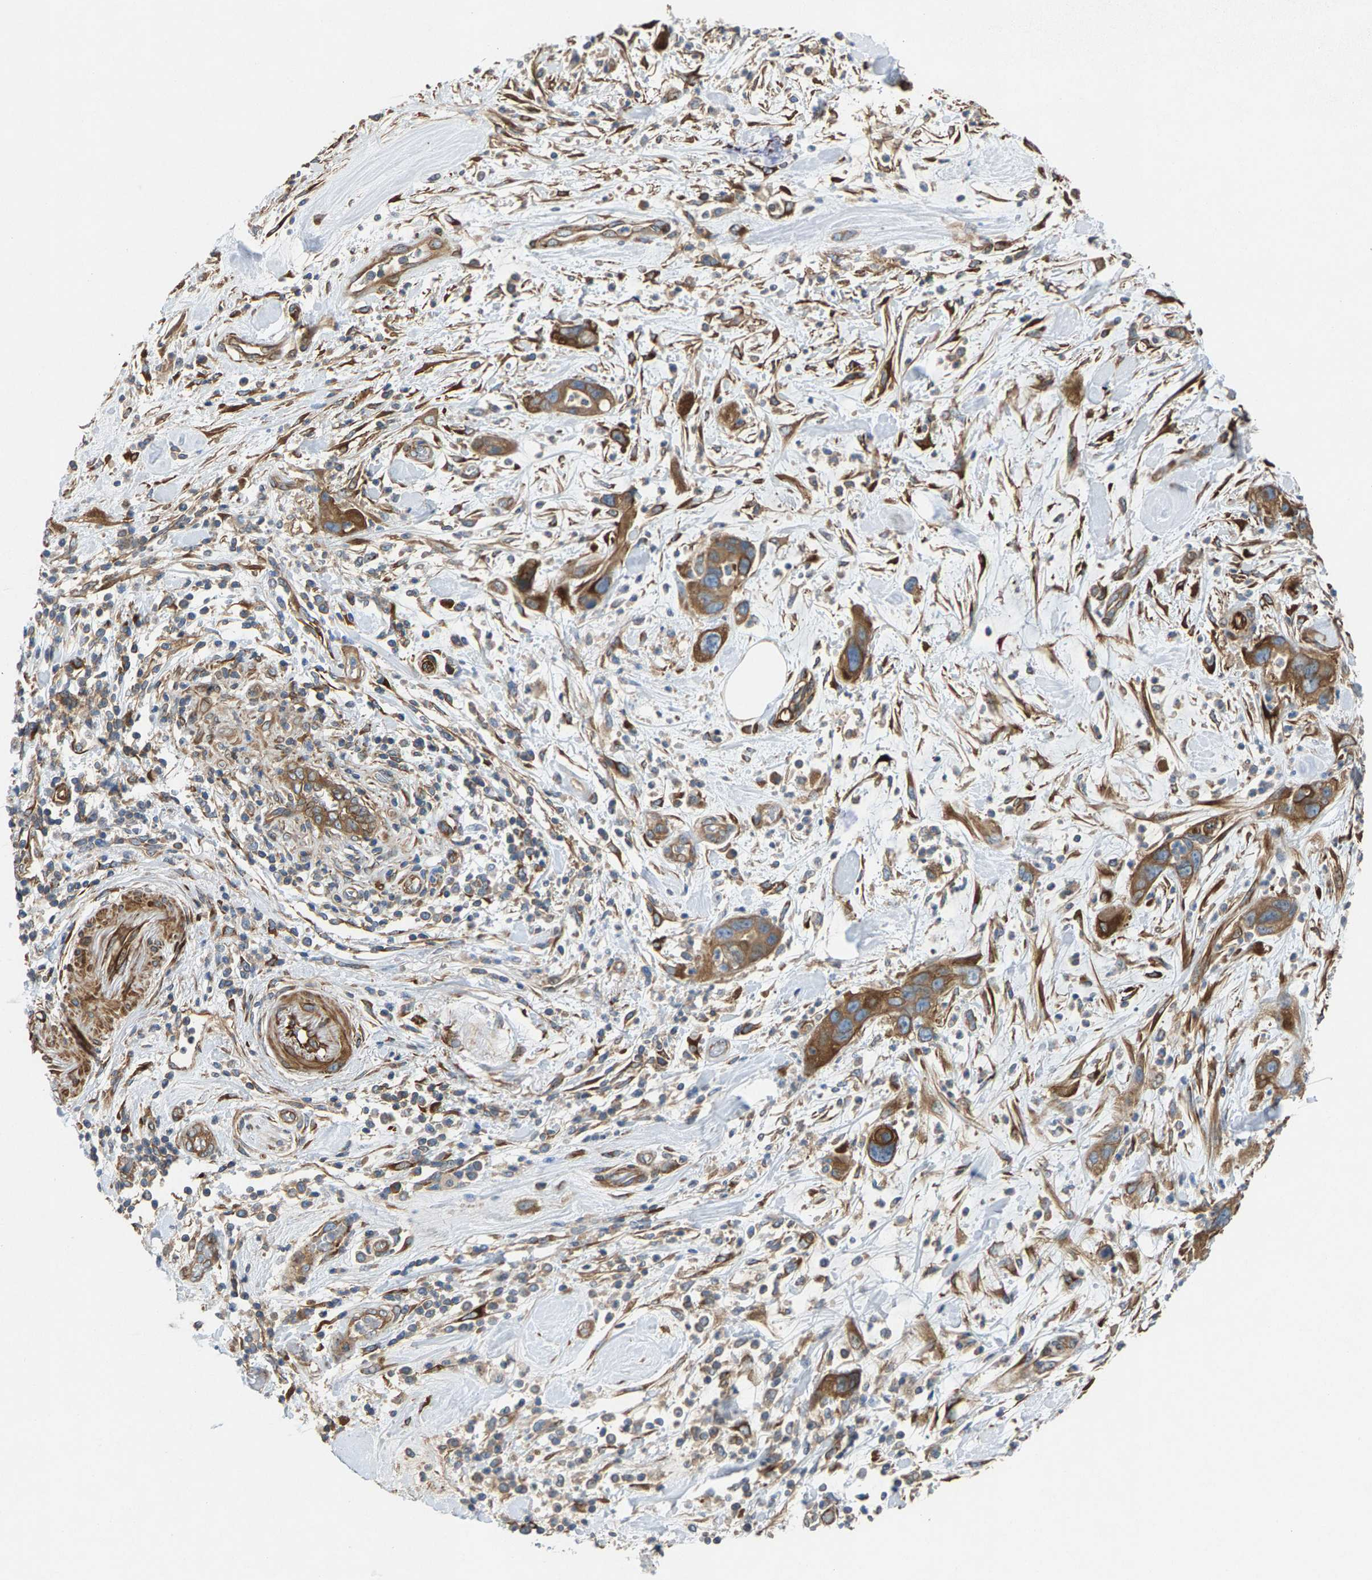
{"staining": {"intensity": "moderate", "quantity": ">75%", "location": "cytoplasmic/membranous"}, "tissue": "pancreatic cancer", "cell_type": "Tumor cells", "image_type": "cancer", "snomed": [{"axis": "morphology", "description": "Adenocarcinoma, NOS"}, {"axis": "topography", "description": "Pancreas"}], "caption": "Pancreatic cancer (adenocarcinoma) stained with a brown dye reveals moderate cytoplasmic/membranous positive staining in approximately >75% of tumor cells.", "gene": "PDCL", "patient": {"sex": "female", "age": 70}}